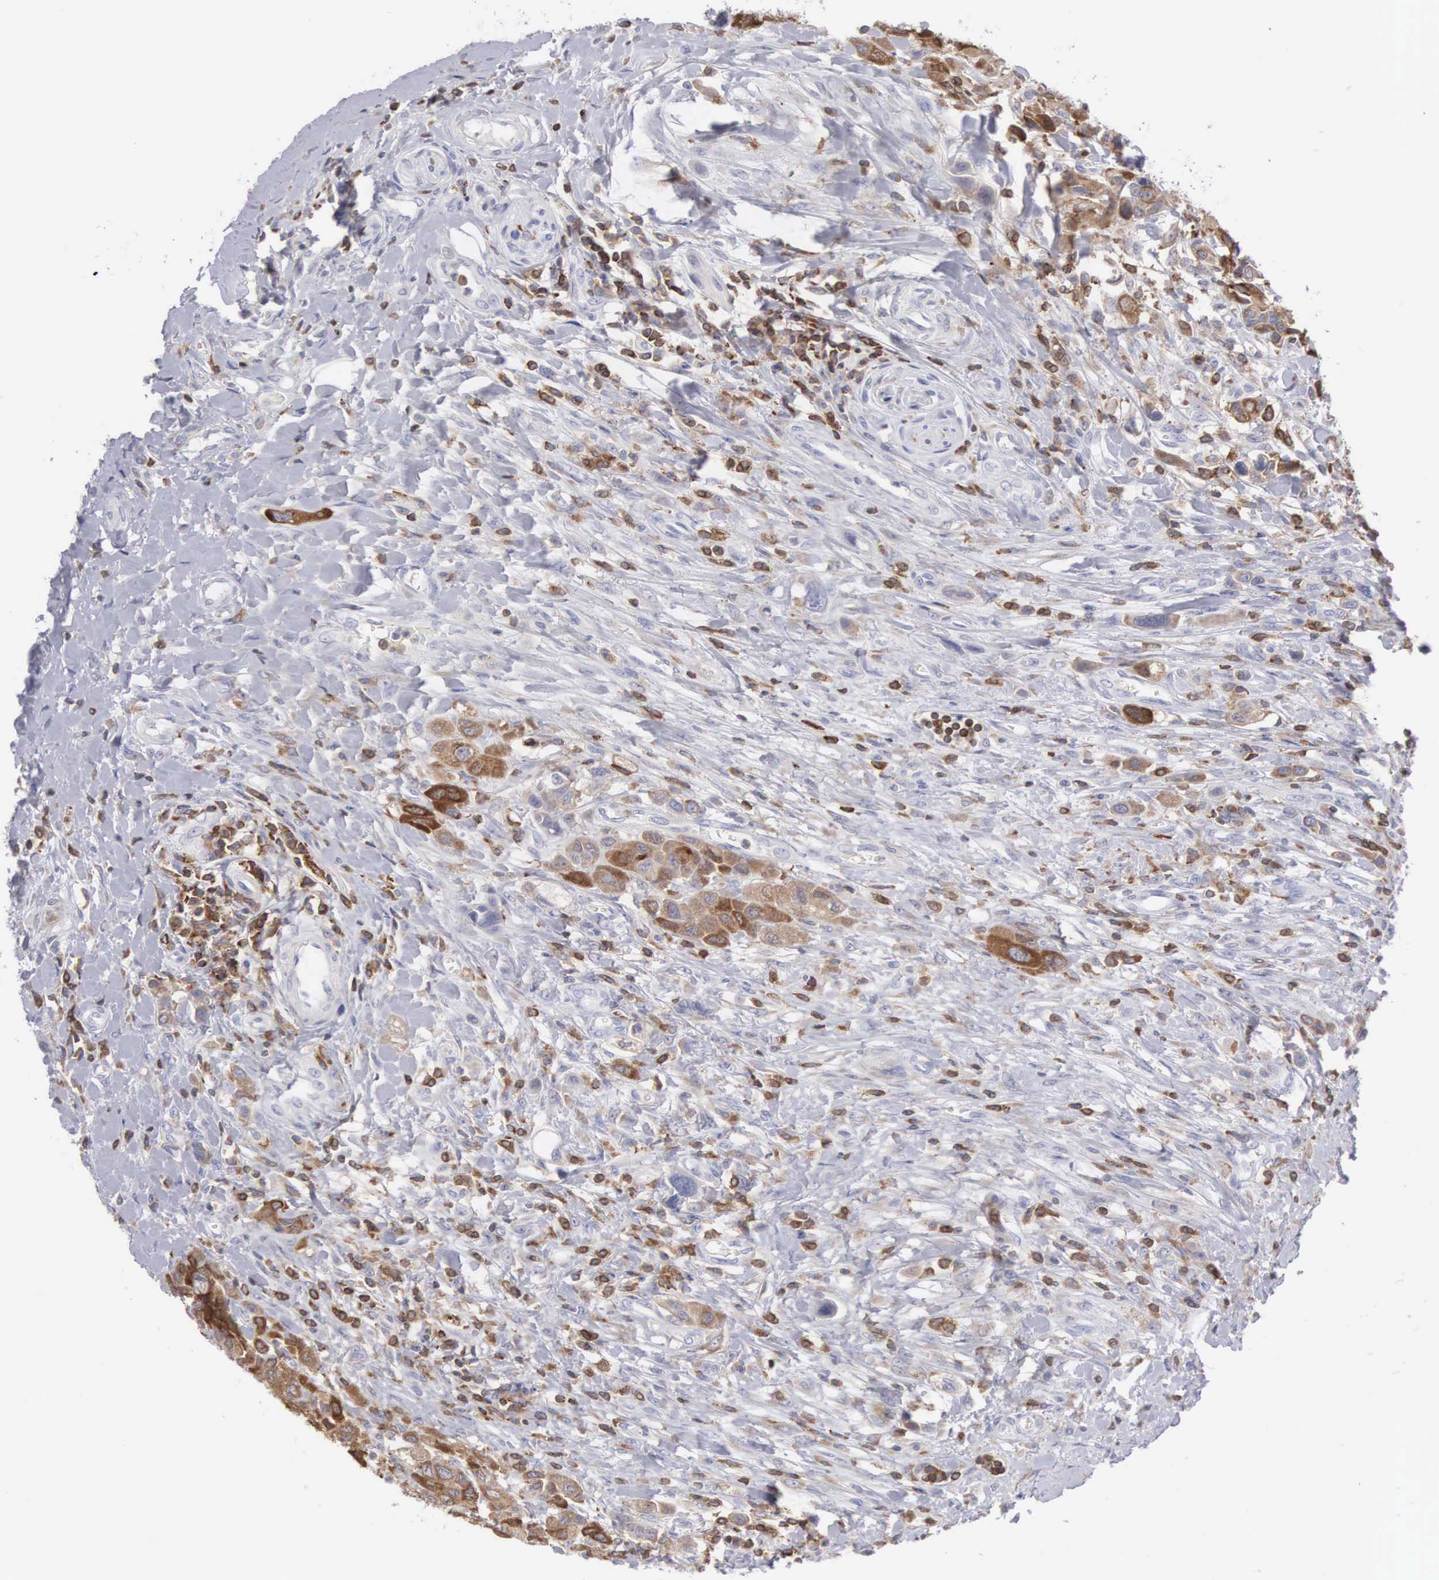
{"staining": {"intensity": "moderate", "quantity": ">75%", "location": "cytoplasmic/membranous"}, "tissue": "urothelial cancer", "cell_type": "Tumor cells", "image_type": "cancer", "snomed": [{"axis": "morphology", "description": "Urothelial carcinoma, High grade"}, {"axis": "topography", "description": "Urinary bladder"}], "caption": "Tumor cells exhibit medium levels of moderate cytoplasmic/membranous staining in about >75% of cells in human urothelial cancer. Using DAB (brown) and hematoxylin (blue) stains, captured at high magnification using brightfield microscopy.", "gene": "SH3BP1", "patient": {"sex": "male", "age": 50}}